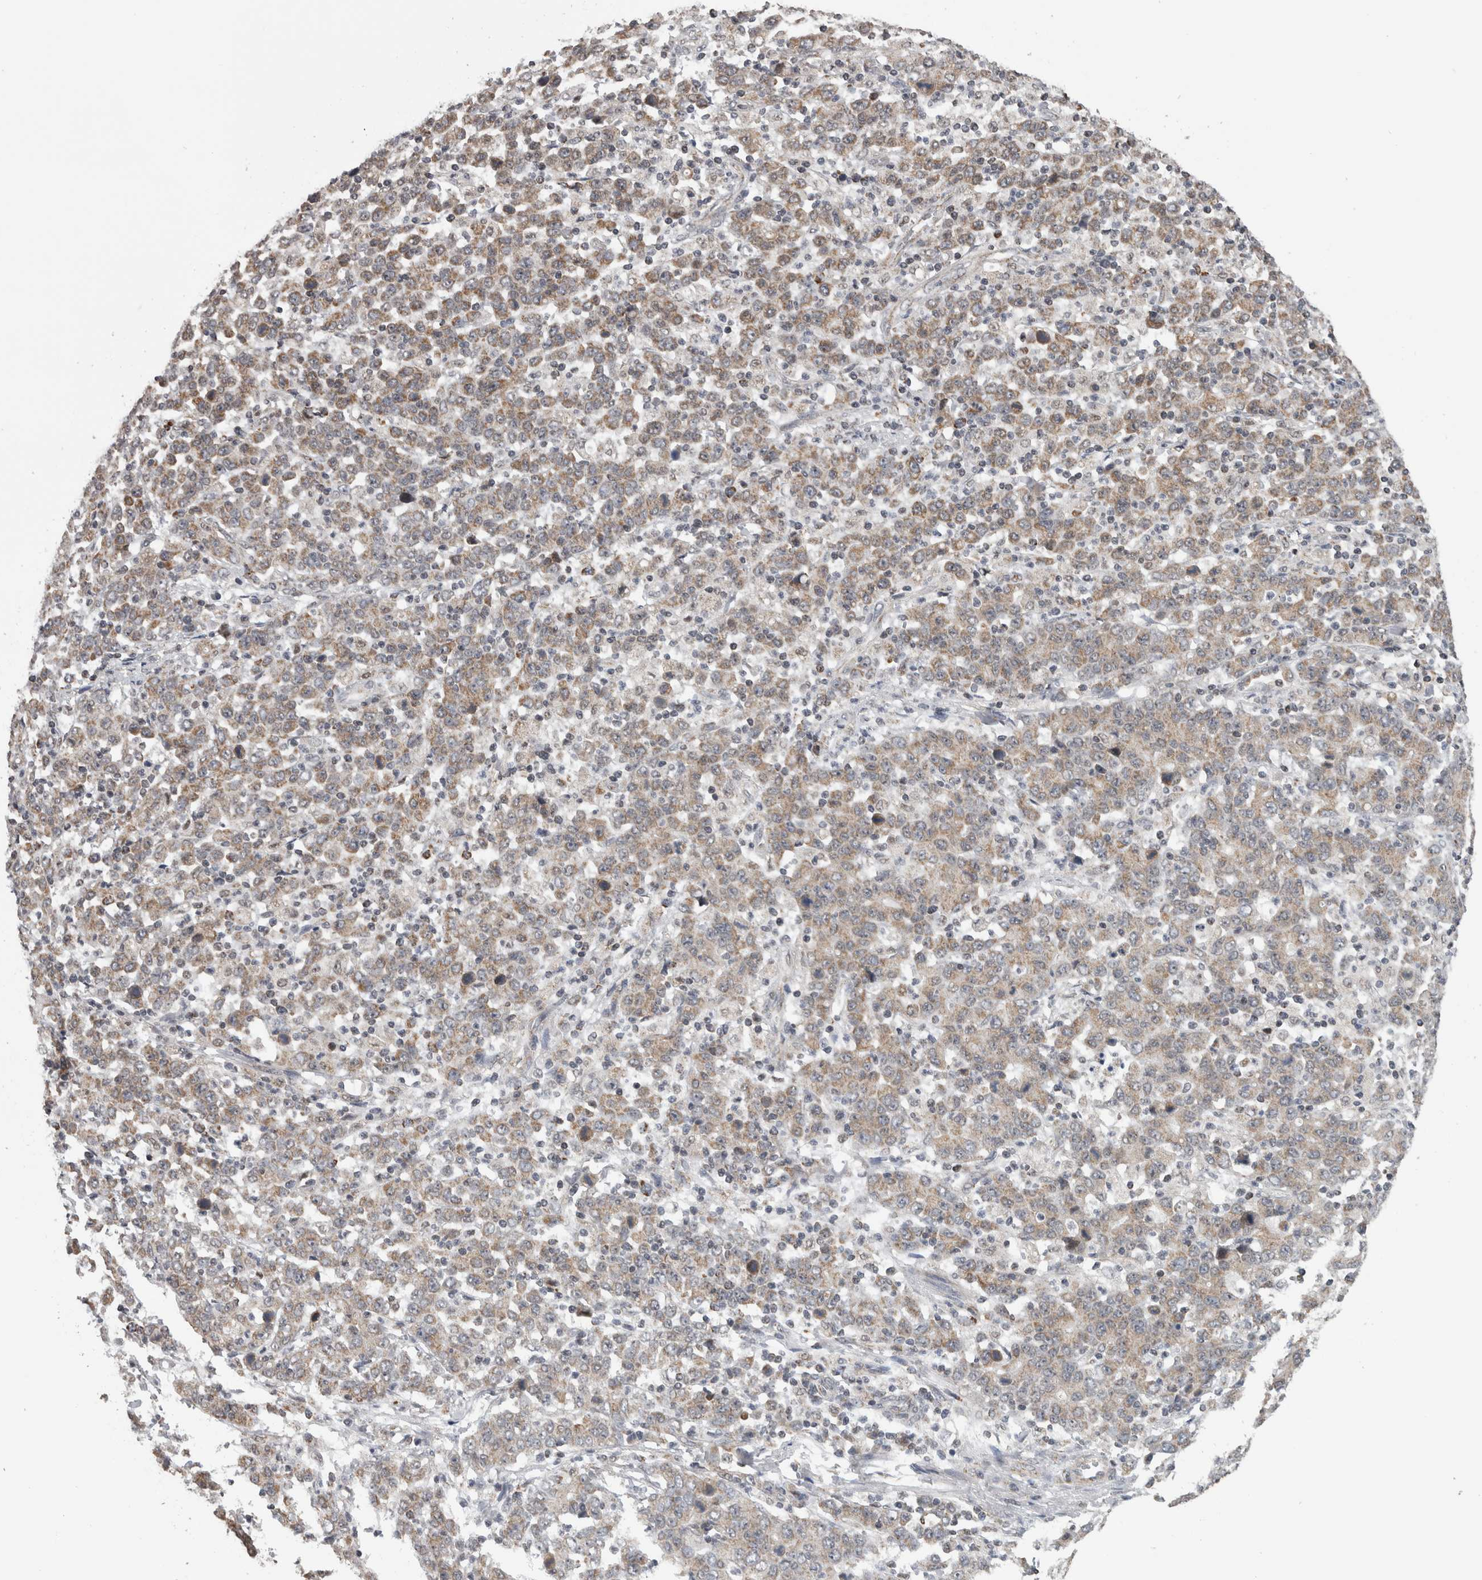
{"staining": {"intensity": "weak", "quantity": ">75%", "location": "cytoplasmic/membranous"}, "tissue": "stomach cancer", "cell_type": "Tumor cells", "image_type": "cancer", "snomed": [{"axis": "morphology", "description": "Adenocarcinoma, NOS"}, {"axis": "topography", "description": "Stomach, upper"}], "caption": "IHC micrograph of human adenocarcinoma (stomach) stained for a protein (brown), which reveals low levels of weak cytoplasmic/membranous positivity in approximately >75% of tumor cells.", "gene": "OR2K2", "patient": {"sex": "male", "age": 69}}